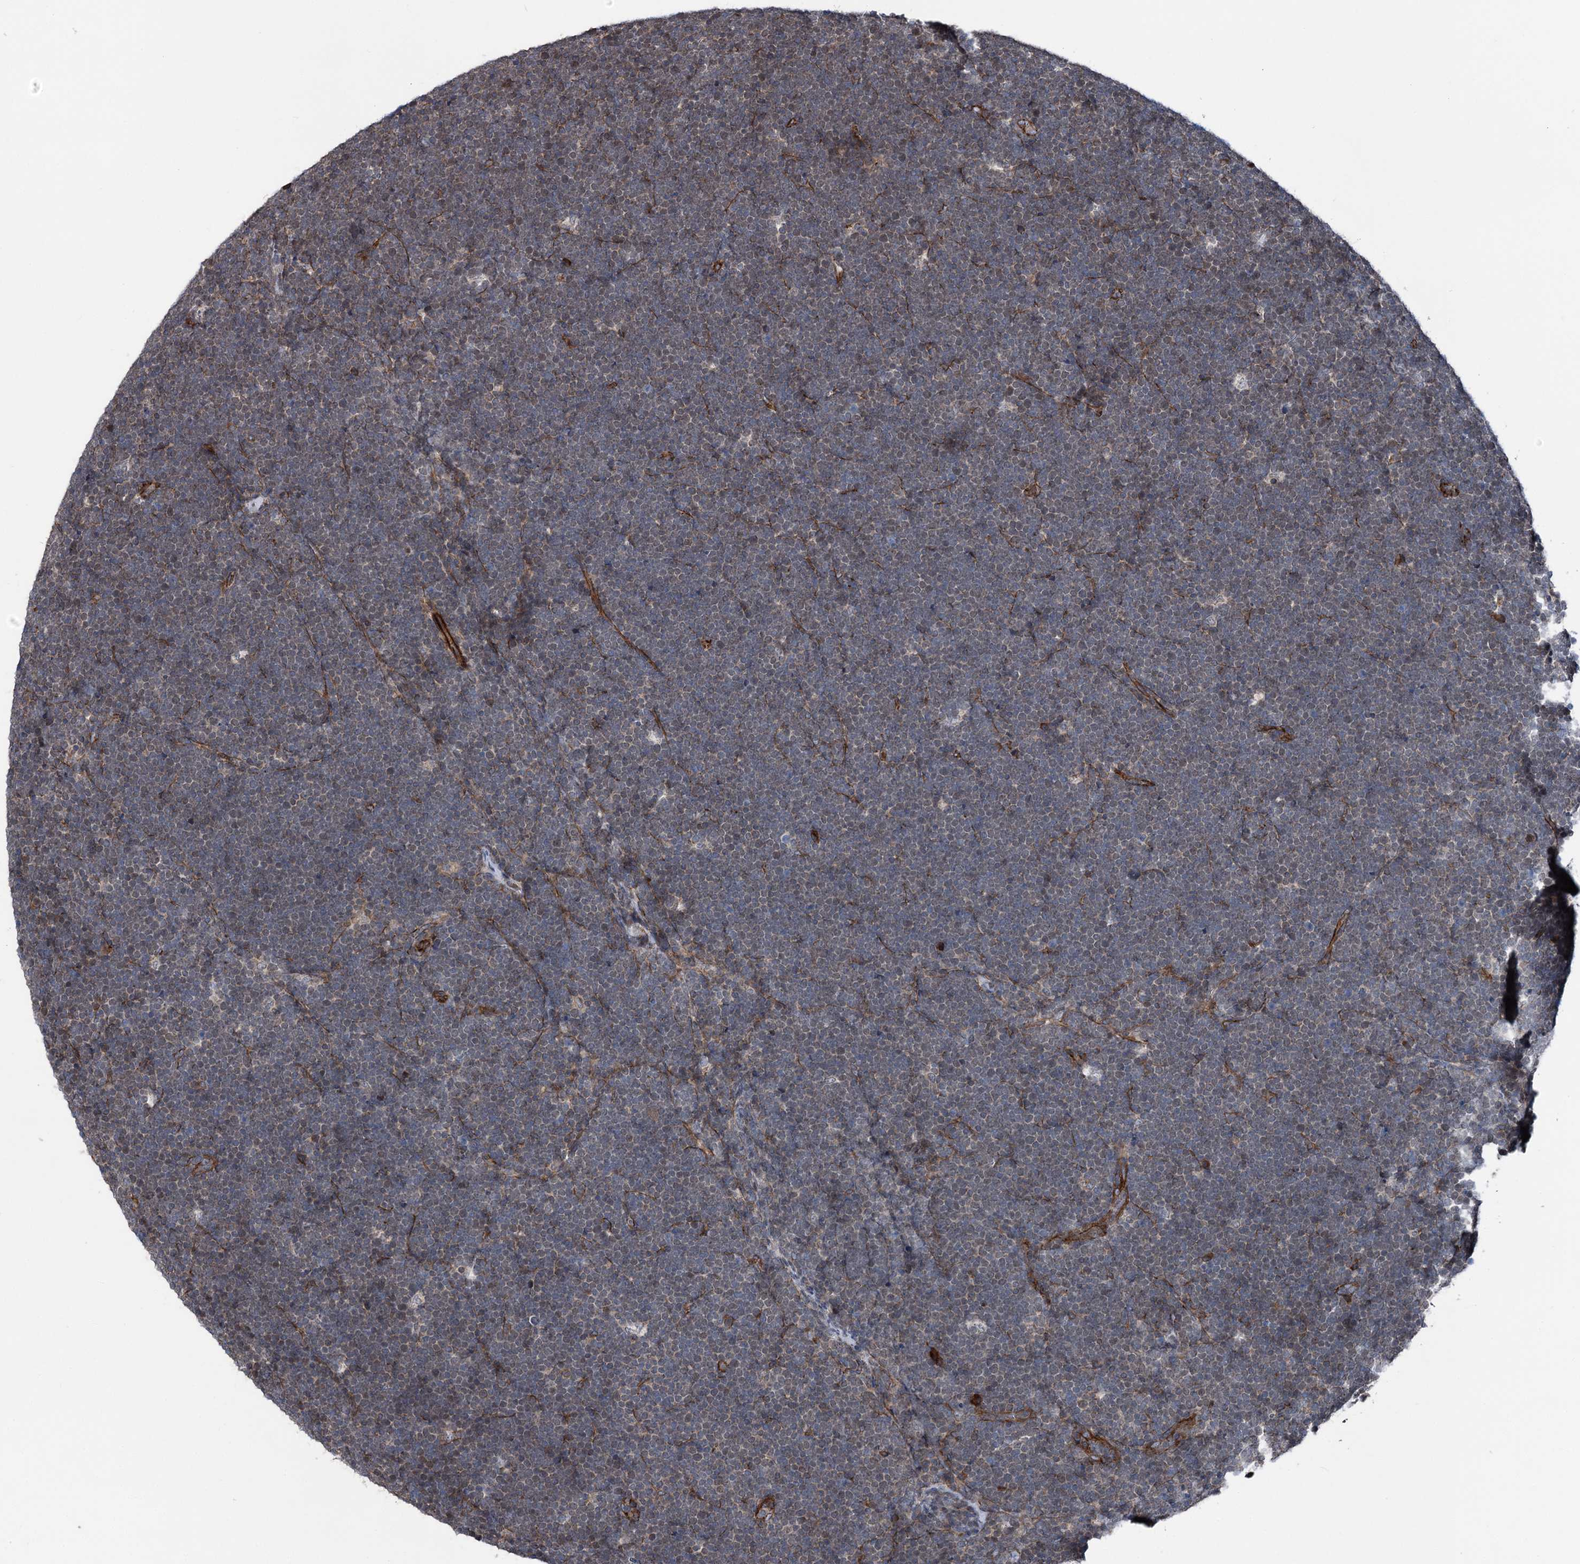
{"staining": {"intensity": "negative", "quantity": "none", "location": "none"}, "tissue": "lymphoma", "cell_type": "Tumor cells", "image_type": "cancer", "snomed": [{"axis": "morphology", "description": "Malignant lymphoma, non-Hodgkin's type, High grade"}, {"axis": "topography", "description": "Lymph node"}], "caption": "DAB (3,3'-diaminobenzidine) immunohistochemical staining of human lymphoma shows no significant staining in tumor cells.", "gene": "ITFG2", "patient": {"sex": "male", "age": 13}}